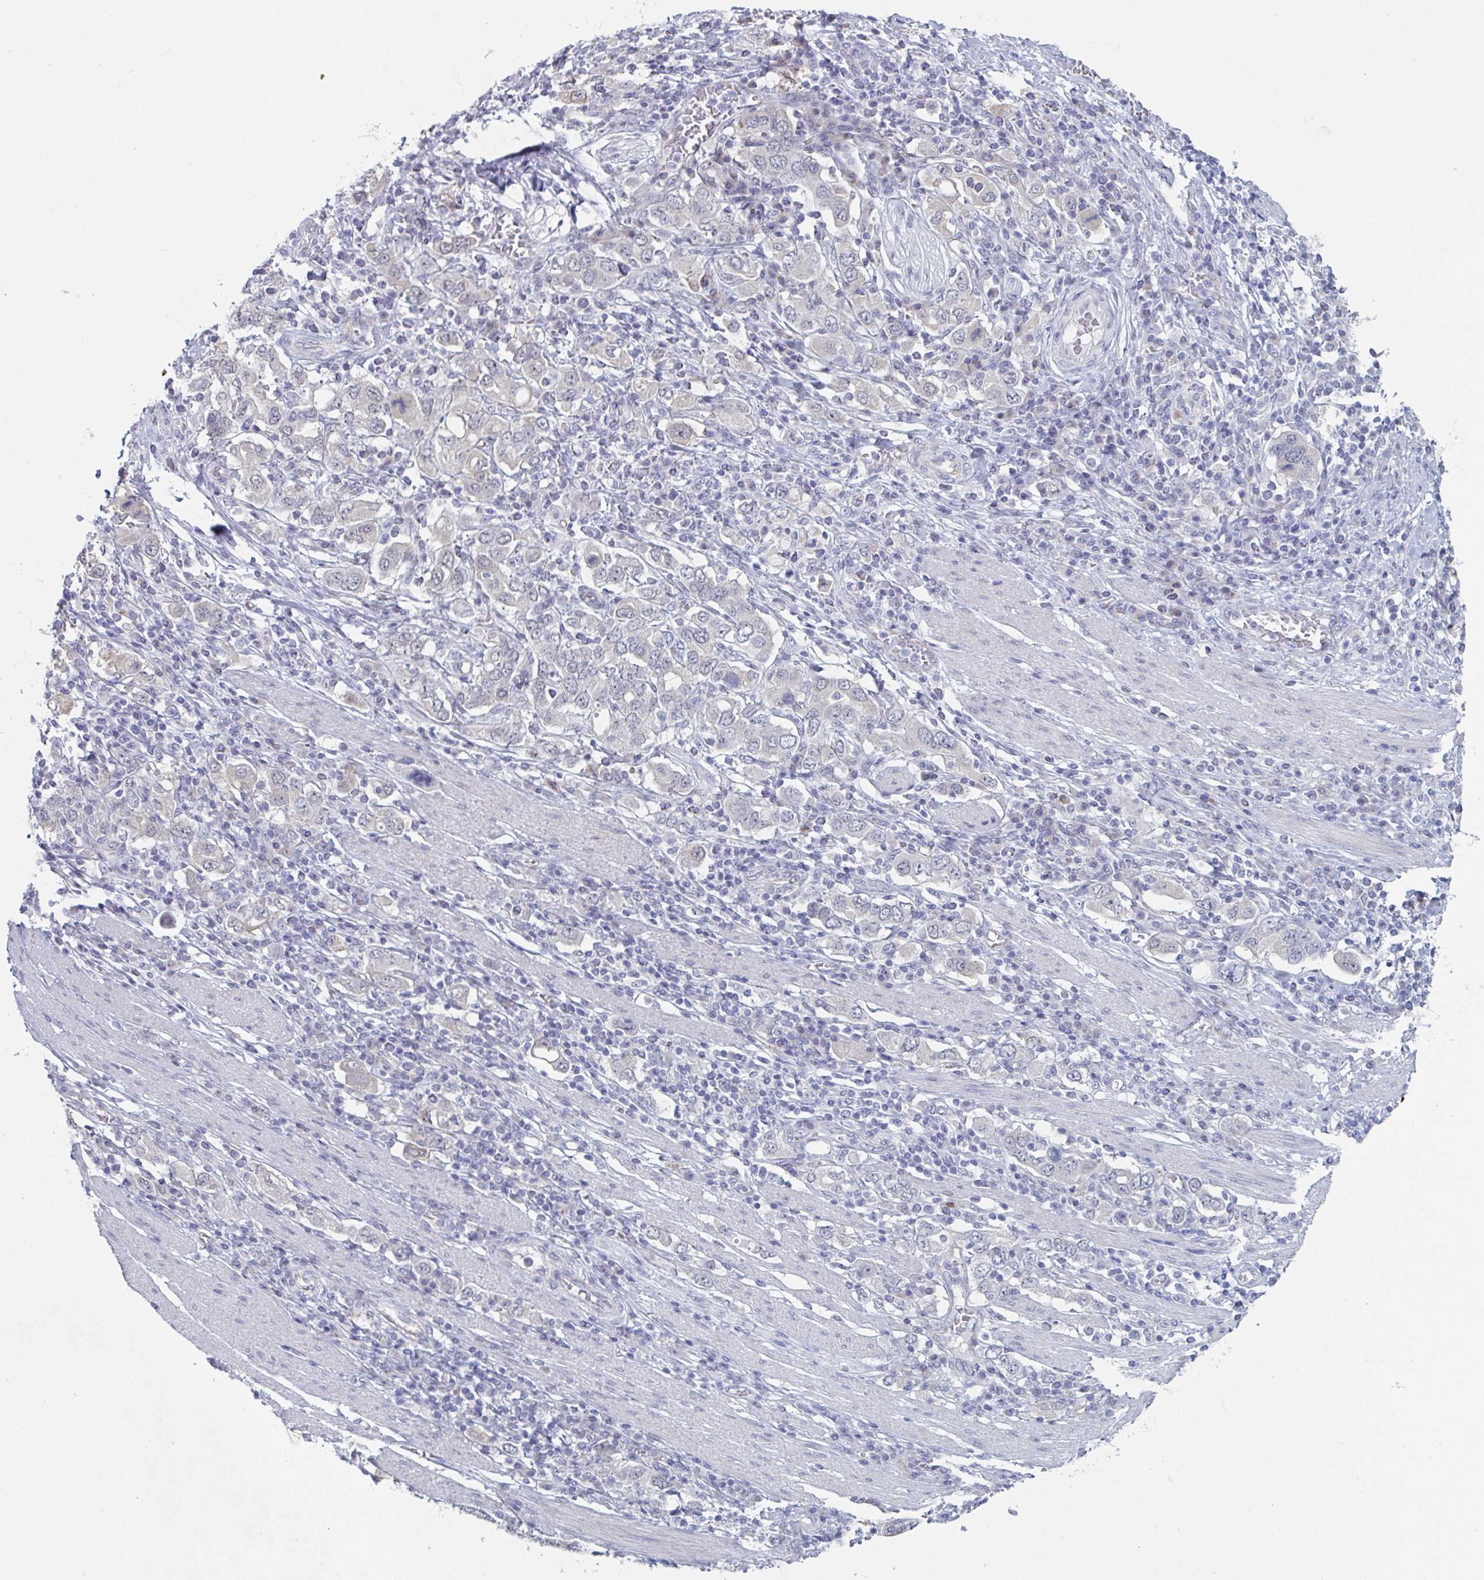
{"staining": {"intensity": "negative", "quantity": "none", "location": "none"}, "tissue": "stomach cancer", "cell_type": "Tumor cells", "image_type": "cancer", "snomed": [{"axis": "morphology", "description": "Adenocarcinoma, NOS"}, {"axis": "topography", "description": "Stomach, upper"}, {"axis": "topography", "description": "Stomach"}], "caption": "The immunohistochemistry (IHC) image has no significant expression in tumor cells of stomach cancer (adenocarcinoma) tissue.", "gene": "FOXA1", "patient": {"sex": "male", "age": 62}}